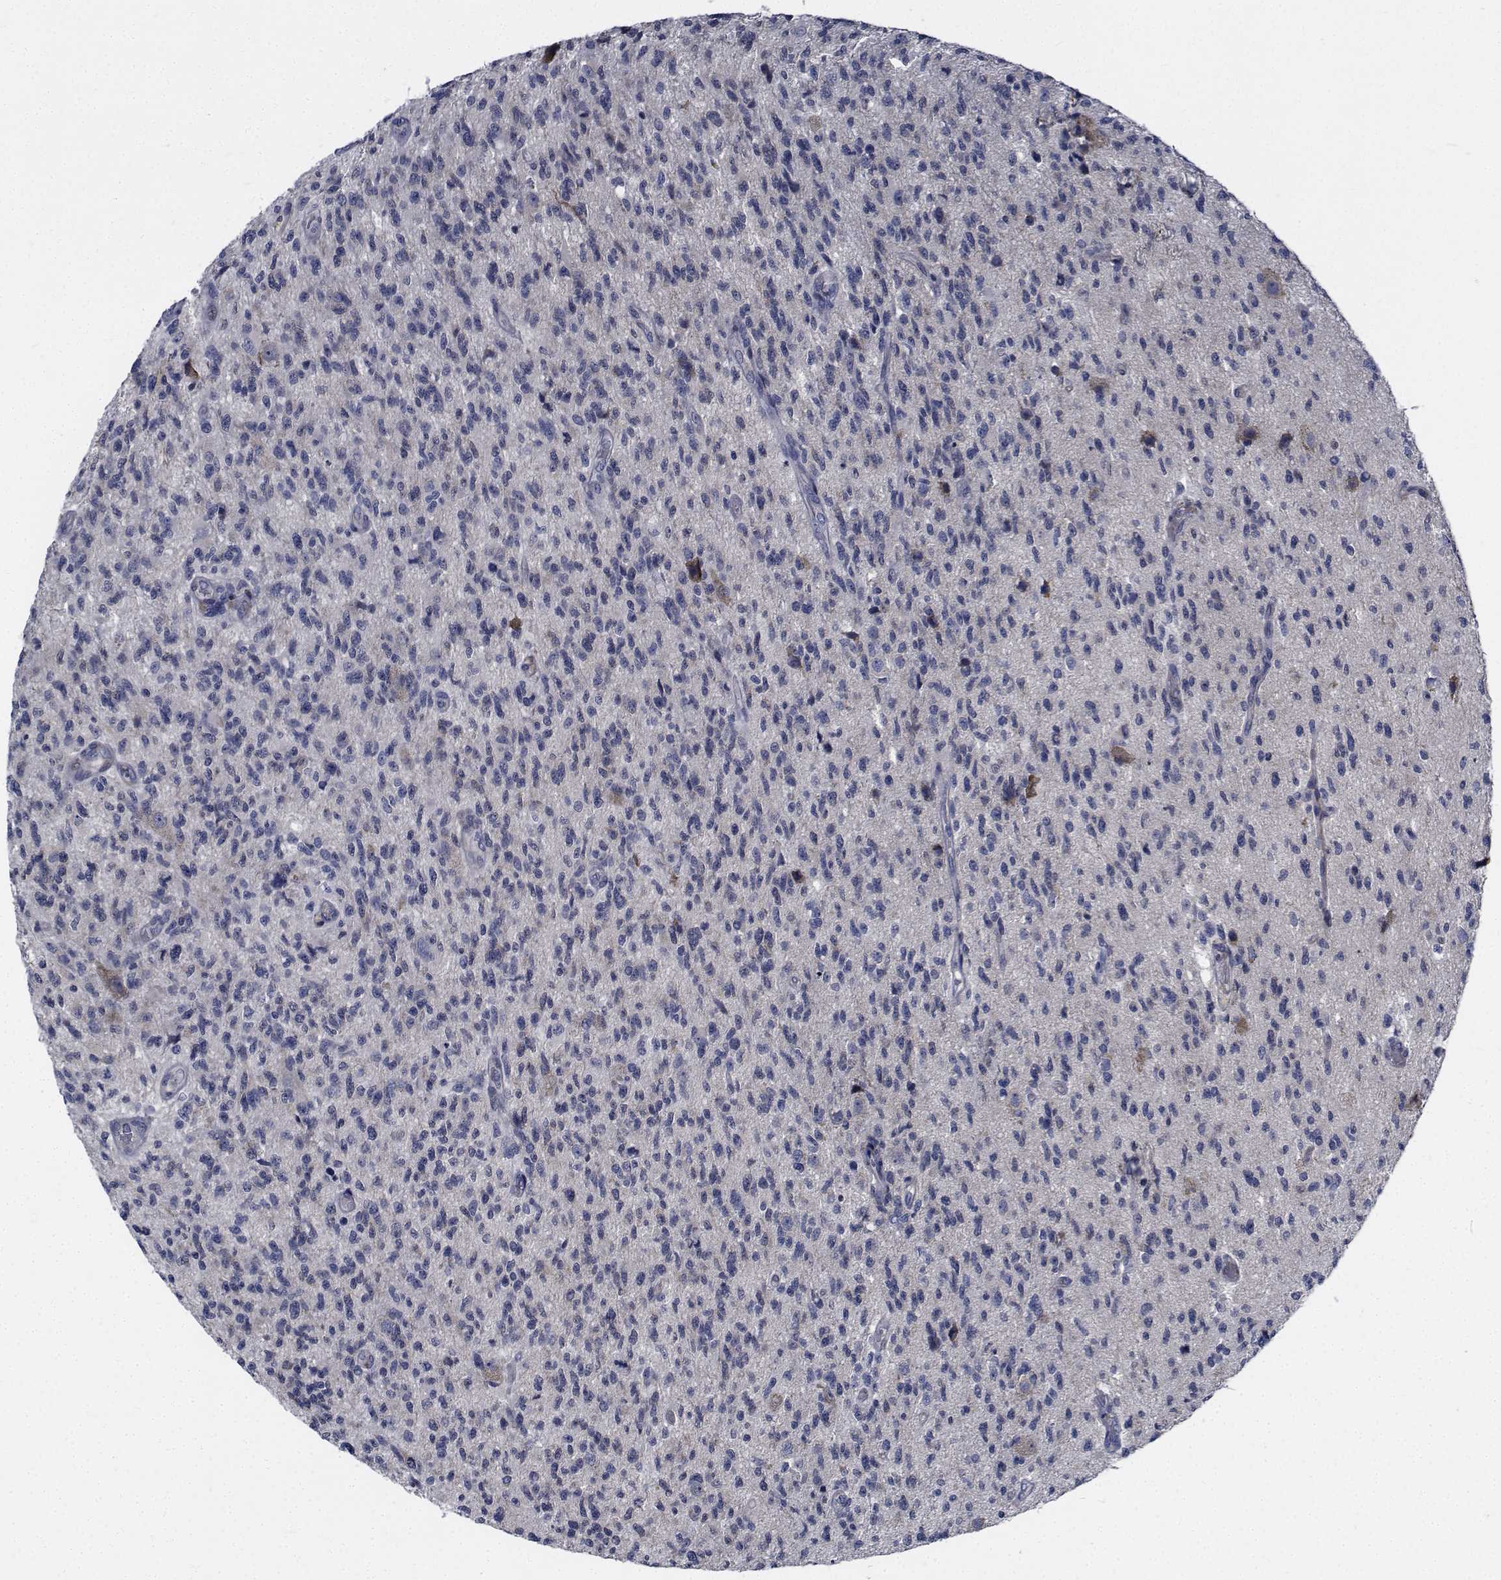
{"staining": {"intensity": "negative", "quantity": "none", "location": "none"}, "tissue": "glioma", "cell_type": "Tumor cells", "image_type": "cancer", "snomed": [{"axis": "morphology", "description": "Glioma, malignant, High grade"}, {"axis": "topography", "description": "Brain"}], "caption": "This is an IHC micrograph of glioma. There is no positivity in tumor cells.", "gene": "TTBK1", "patient": {"sex": "male", "age": 56}}